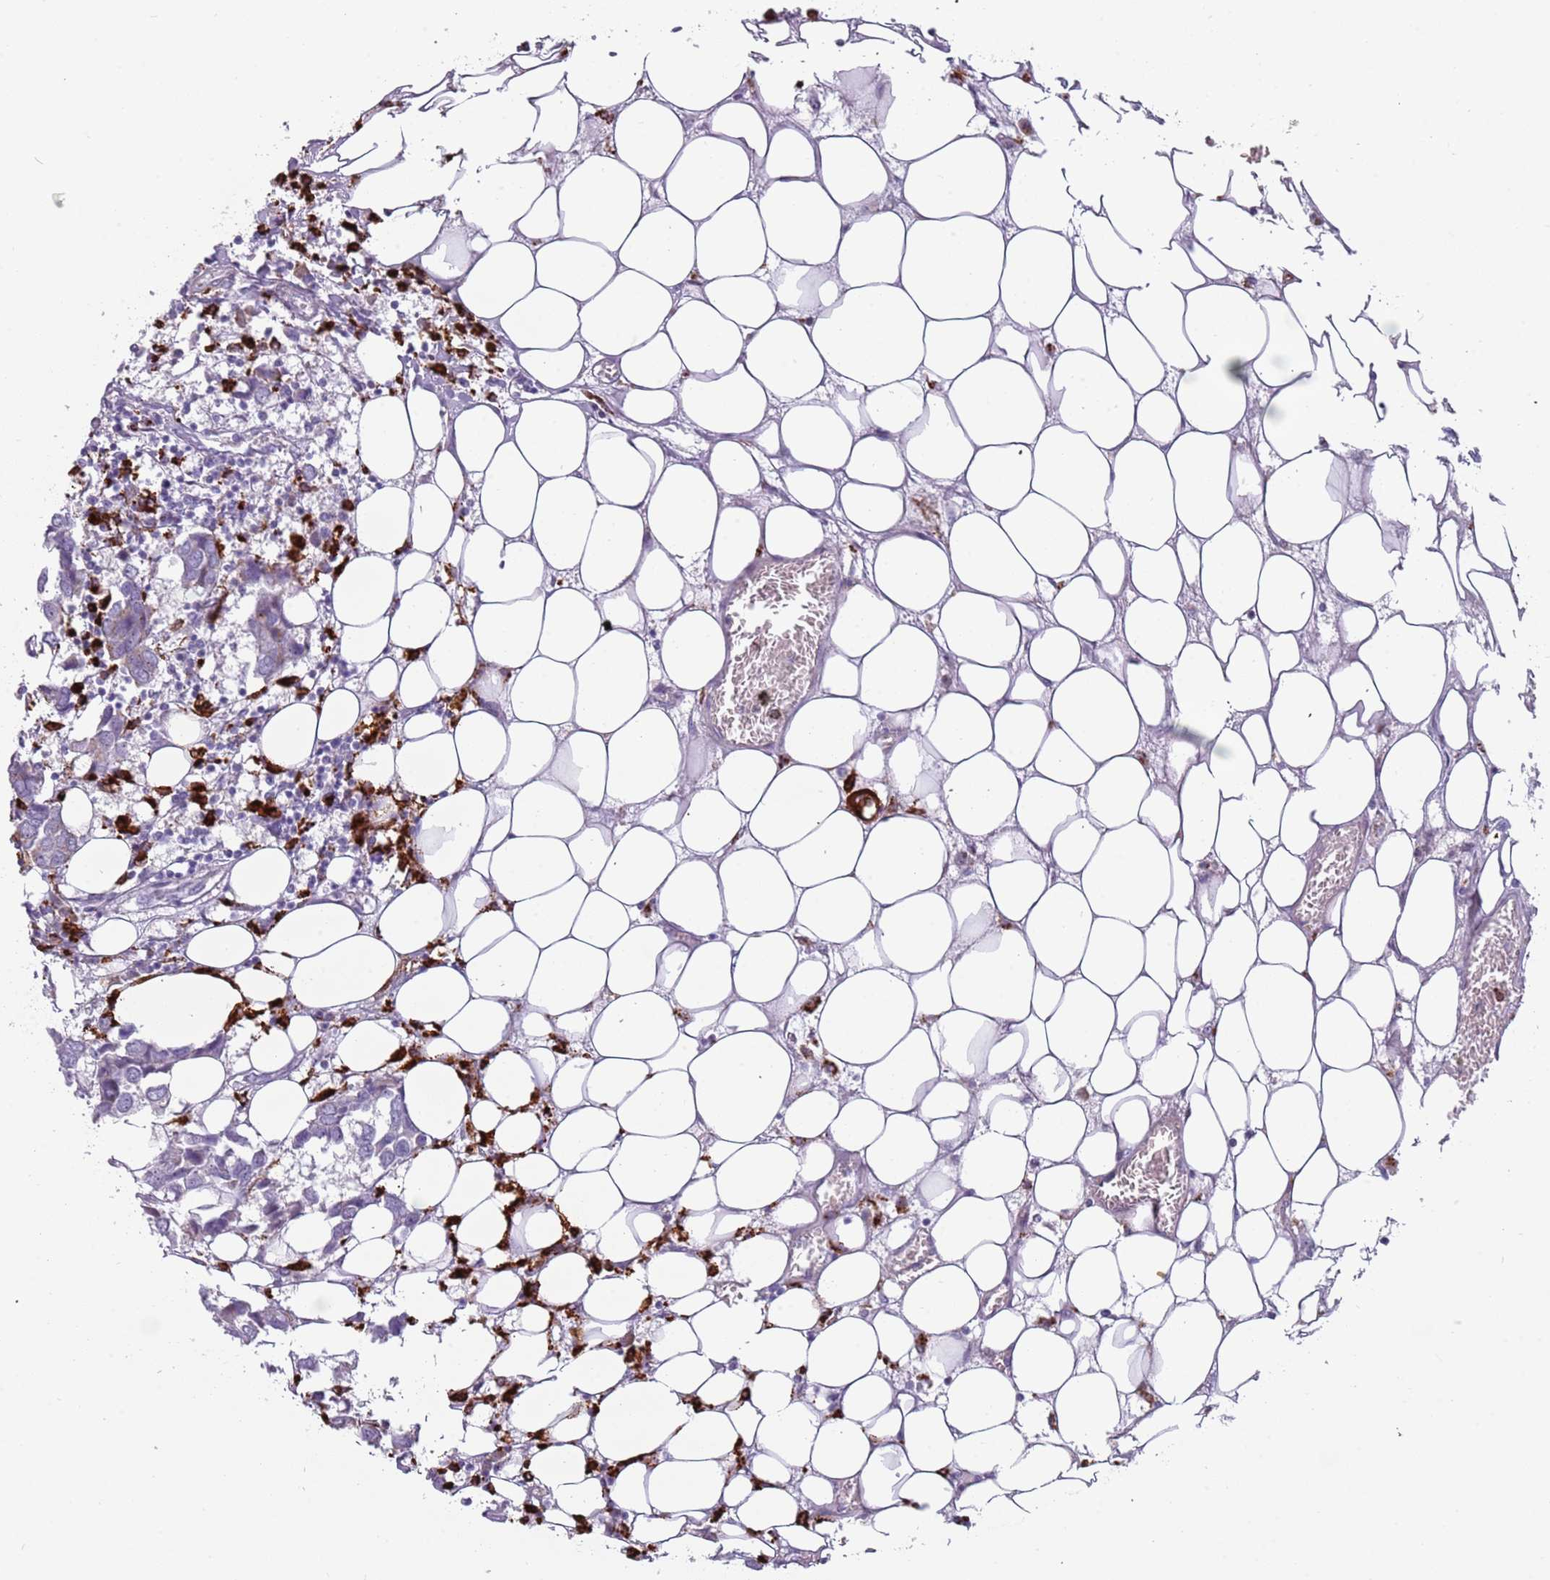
{"staining": {"intensity": "negative", "quantity": "none", "location": "none"}, "tissue": "breast cancer", "cell_type": "Tumor cells", "image_type": "cancer", "snomed": [{"axis": "morphology", "description": "Duct carcinoma"}, {"axis": "topography", "description": "Breast"}], "caption": "This is a photomicrograph of immunohistochemistry staining of infiltrating ductal carcinoma (breast), which shows no positivity in tumor cells.", "gene": "NWD2", "patient": {"sex": "female", "age": 83}}